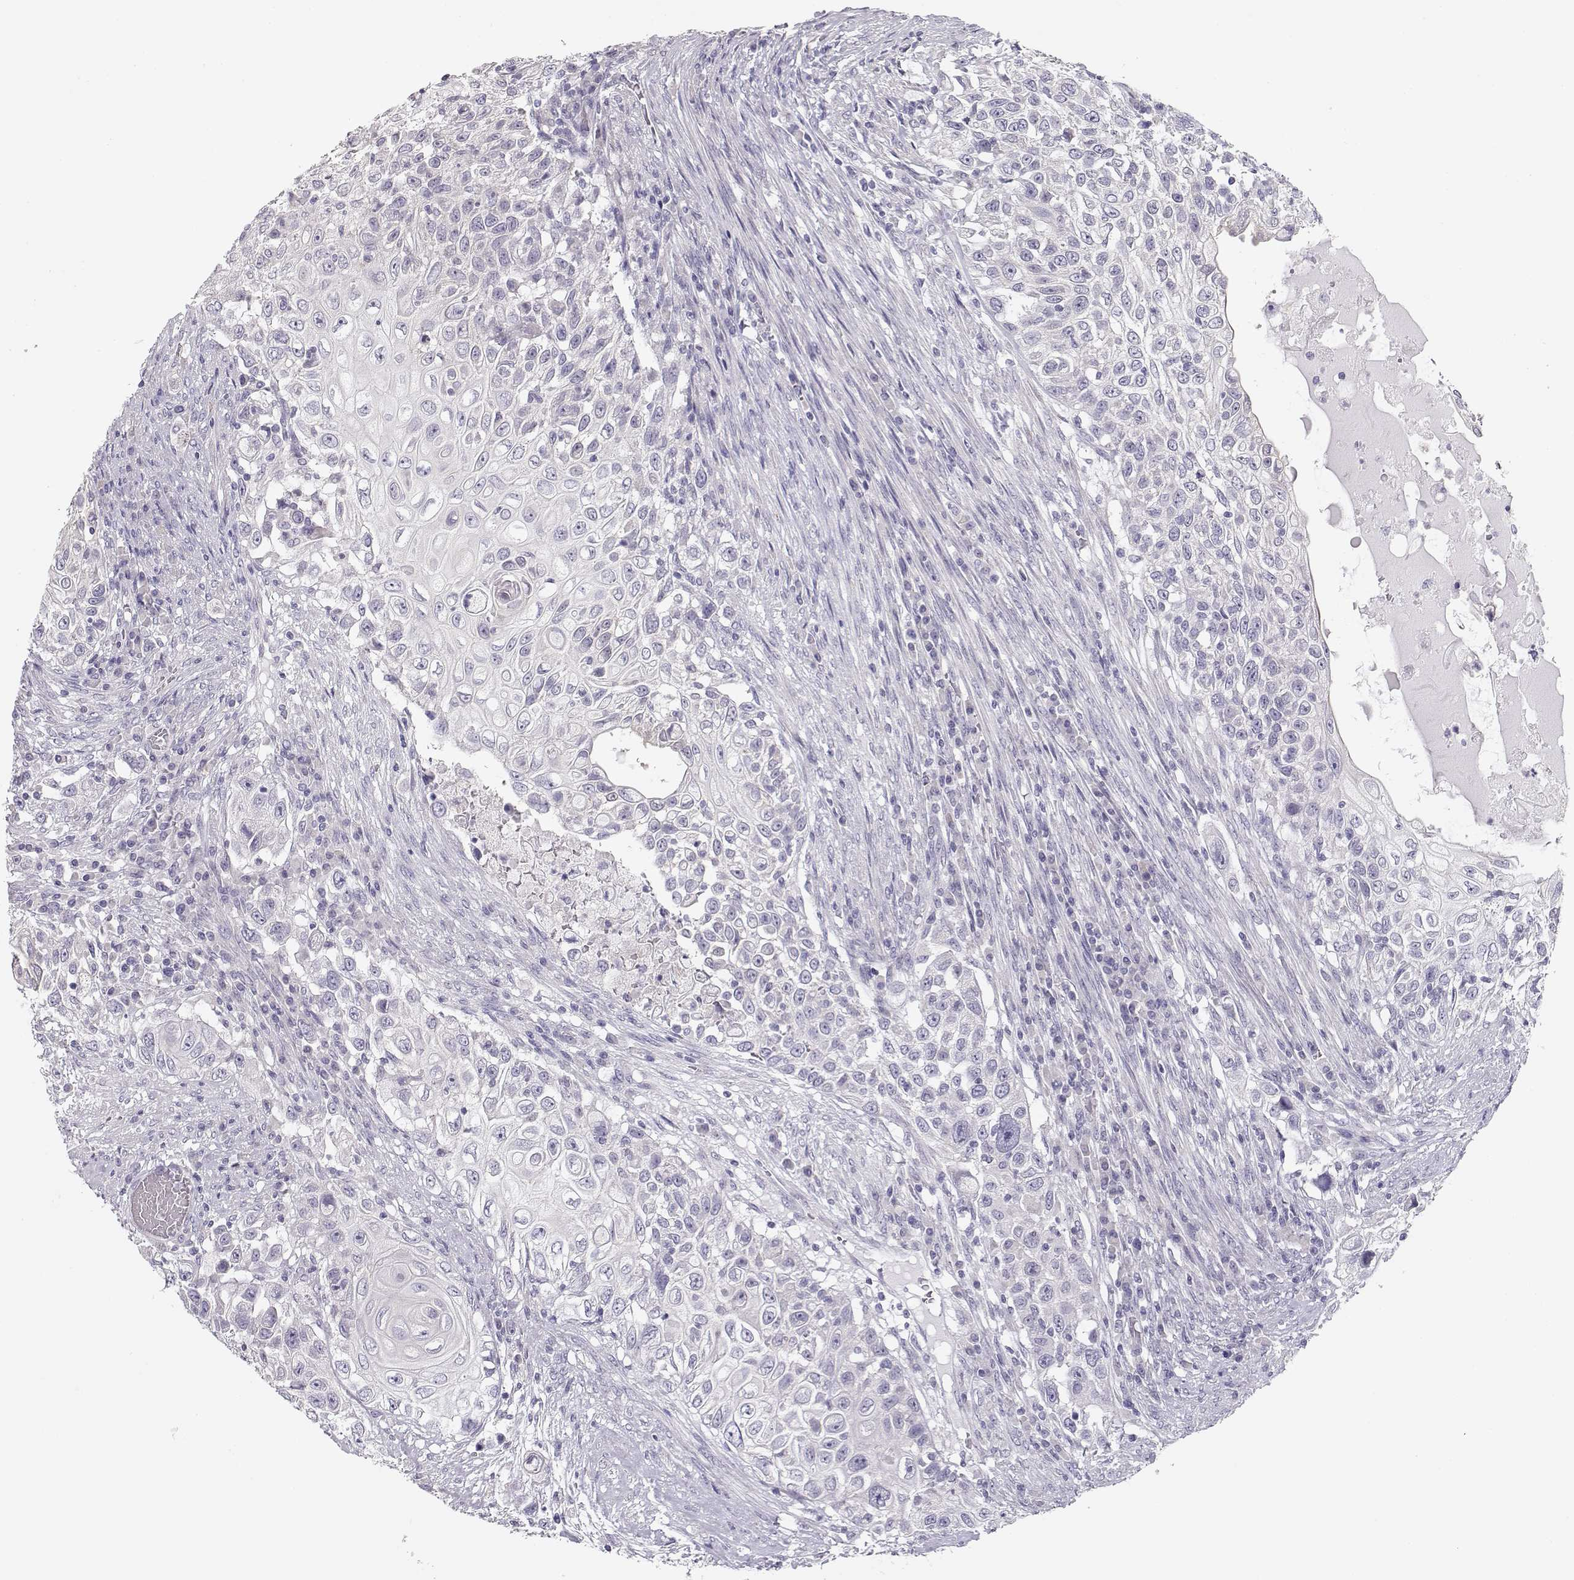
{"staining": {"intensity": "negative", "quantity": "none", "location": "none"}, "tissue": "urothelial cancer", "cell_type": "Tumor cells", "image_type": "cancer", "snomed": [{"axis": "morphology", "description": "Urothelial carcinoma, High grade"}, {"axis": "topography", "description": "Urinary bladder"}], "caption": "Tumor cells are negative for brown protein staining in high-grade urothelial carcinoma.", "gene": "GLIPR1L2", "patient": {"sex": "female", "age": 56}}